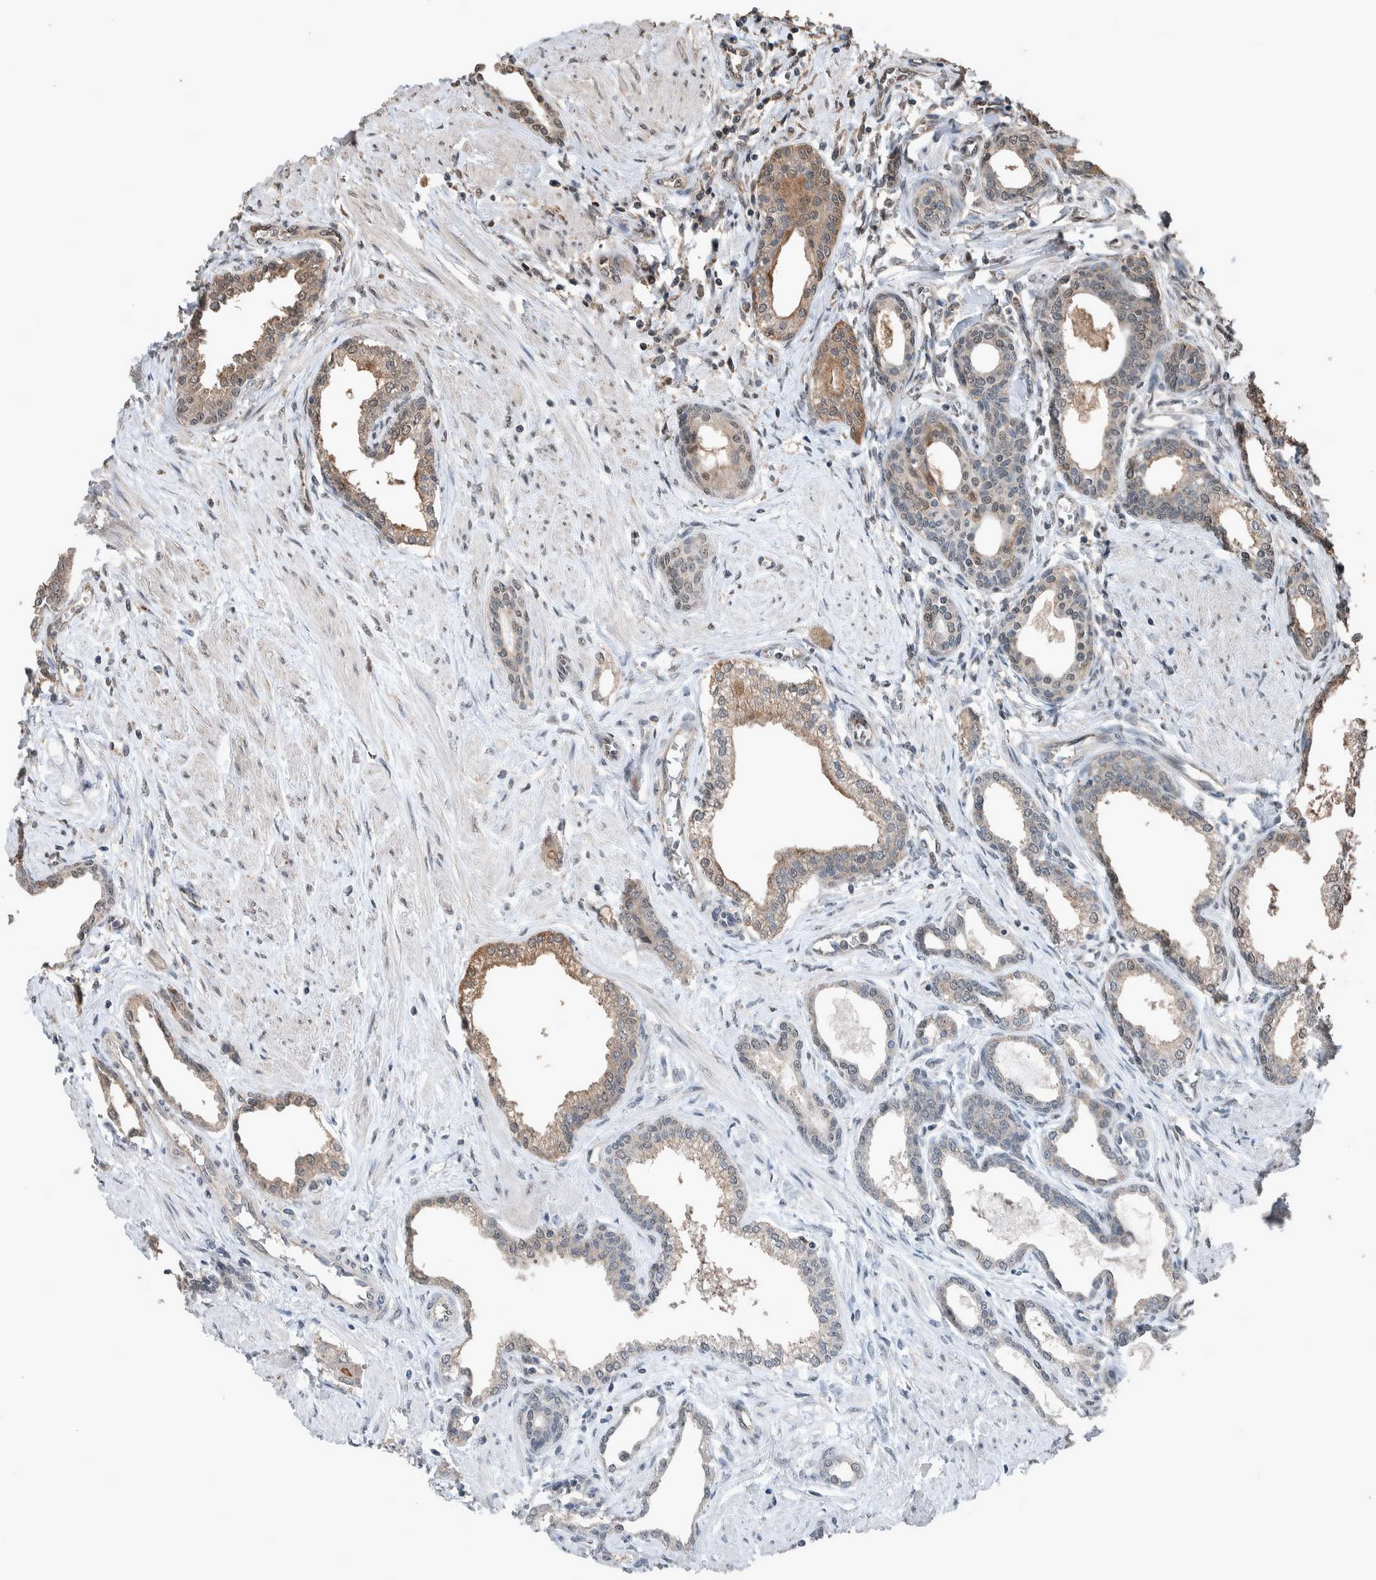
{"staining": {"intensity": "weak", "quantity": ">75%", "location": "cytoplasmic/membranous"}, "tissue": "prostate cancer", "cell_type": "Tumor cells", "image_type": "cancer", "snomed": [{"axis": "morphology", "description": "Adenocarcinoma, High grade"}, {"axis": "topography", "description": "Prostate"}], "caption": "DAB immunohistochemical staining of prostate cancer (high-grade adenocarcinoma) displays weak cytoplasmic/membranous protein staining in about >75% of tumor cells.", "gene": "MYO1E", "patient": {"sex": "male", "age": 52}}